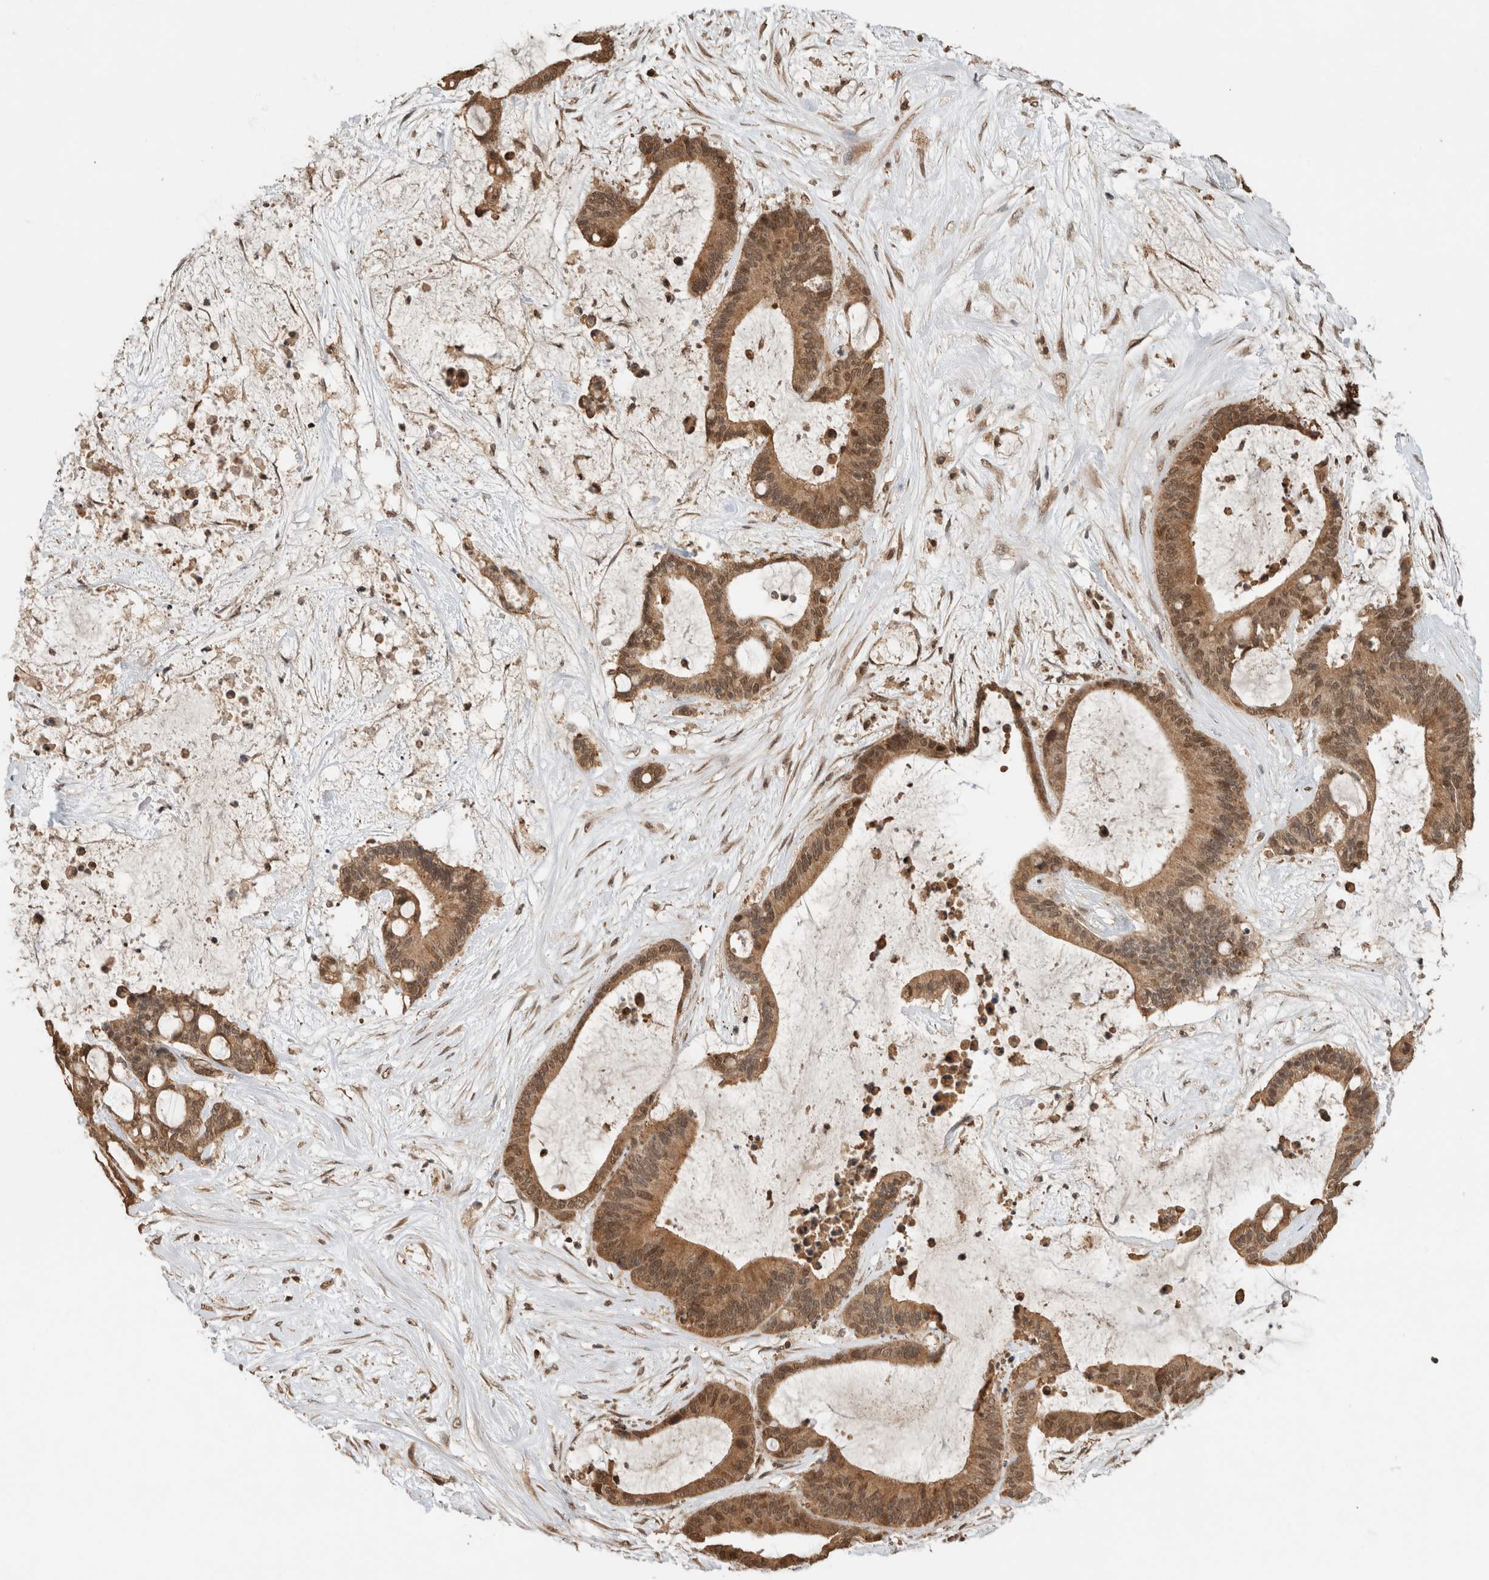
{"staining": {"intensity": "moderate", "quantity": ">75%", "location": "cytoplasmic/membranous,nuclear"}, "tissue": "liver cancer", "cell_type": "Tumor cells", "image_type": "cancer", "snomed": [{"axis": "morphology", "description": "Cholangiocarcinoma"}, {"axis": "topography", "description": "Liver"}], "caption": "Liver cancer (cholangiocarcinoma) stained for a protein (brown) demonstrates moderate cytoplasmic/membranous and nuclear positive positivity in approximately >75% of tumor cells.", "gene": "C1orf21", "patient": {"sex": "female", "age": 73}}